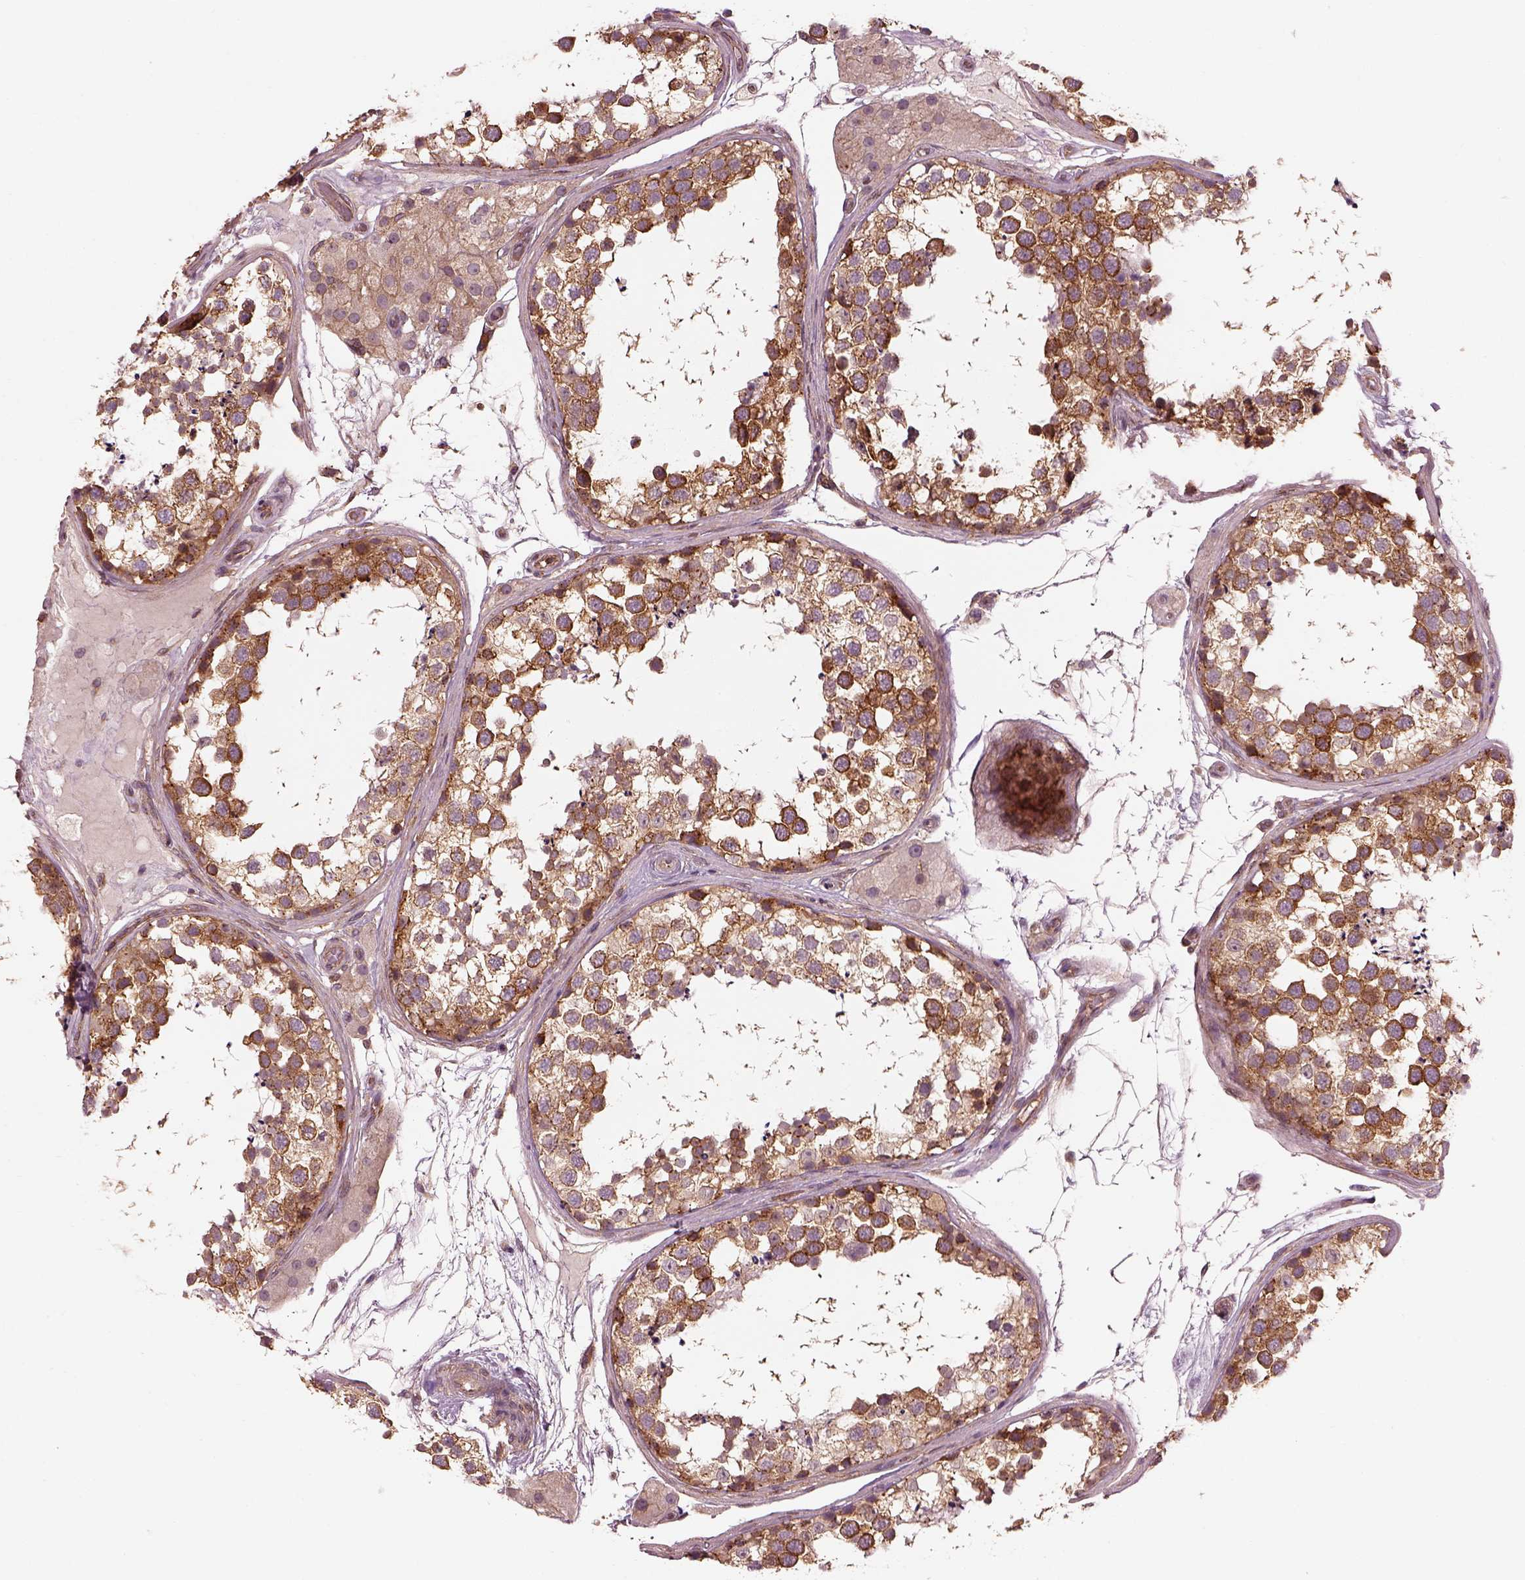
{"staining": {"intensity": "strong", "quantity": "25%-75%", "location": "cytoplasmic/membranous"}, "tissue": "testis", "cell_type": "Cells in seminiferous ducts", "image_type": "normal", "snomed": [{"axis": "morphology", "description": "Normal tissue, NOS"}, {"axis": "morphology", "description": "Seminoma, NOS"}, {"axis": "topography", "description": "Testis"}], "caption": "Testis was stained to show a protein in brown. There is high levels of strong cytoplasmic/membranous expression in approximately 25%-75% of cells in seminiferous ducts.", "gene": "LSM14A", "patient": {"sex": "male", "age": 65}}